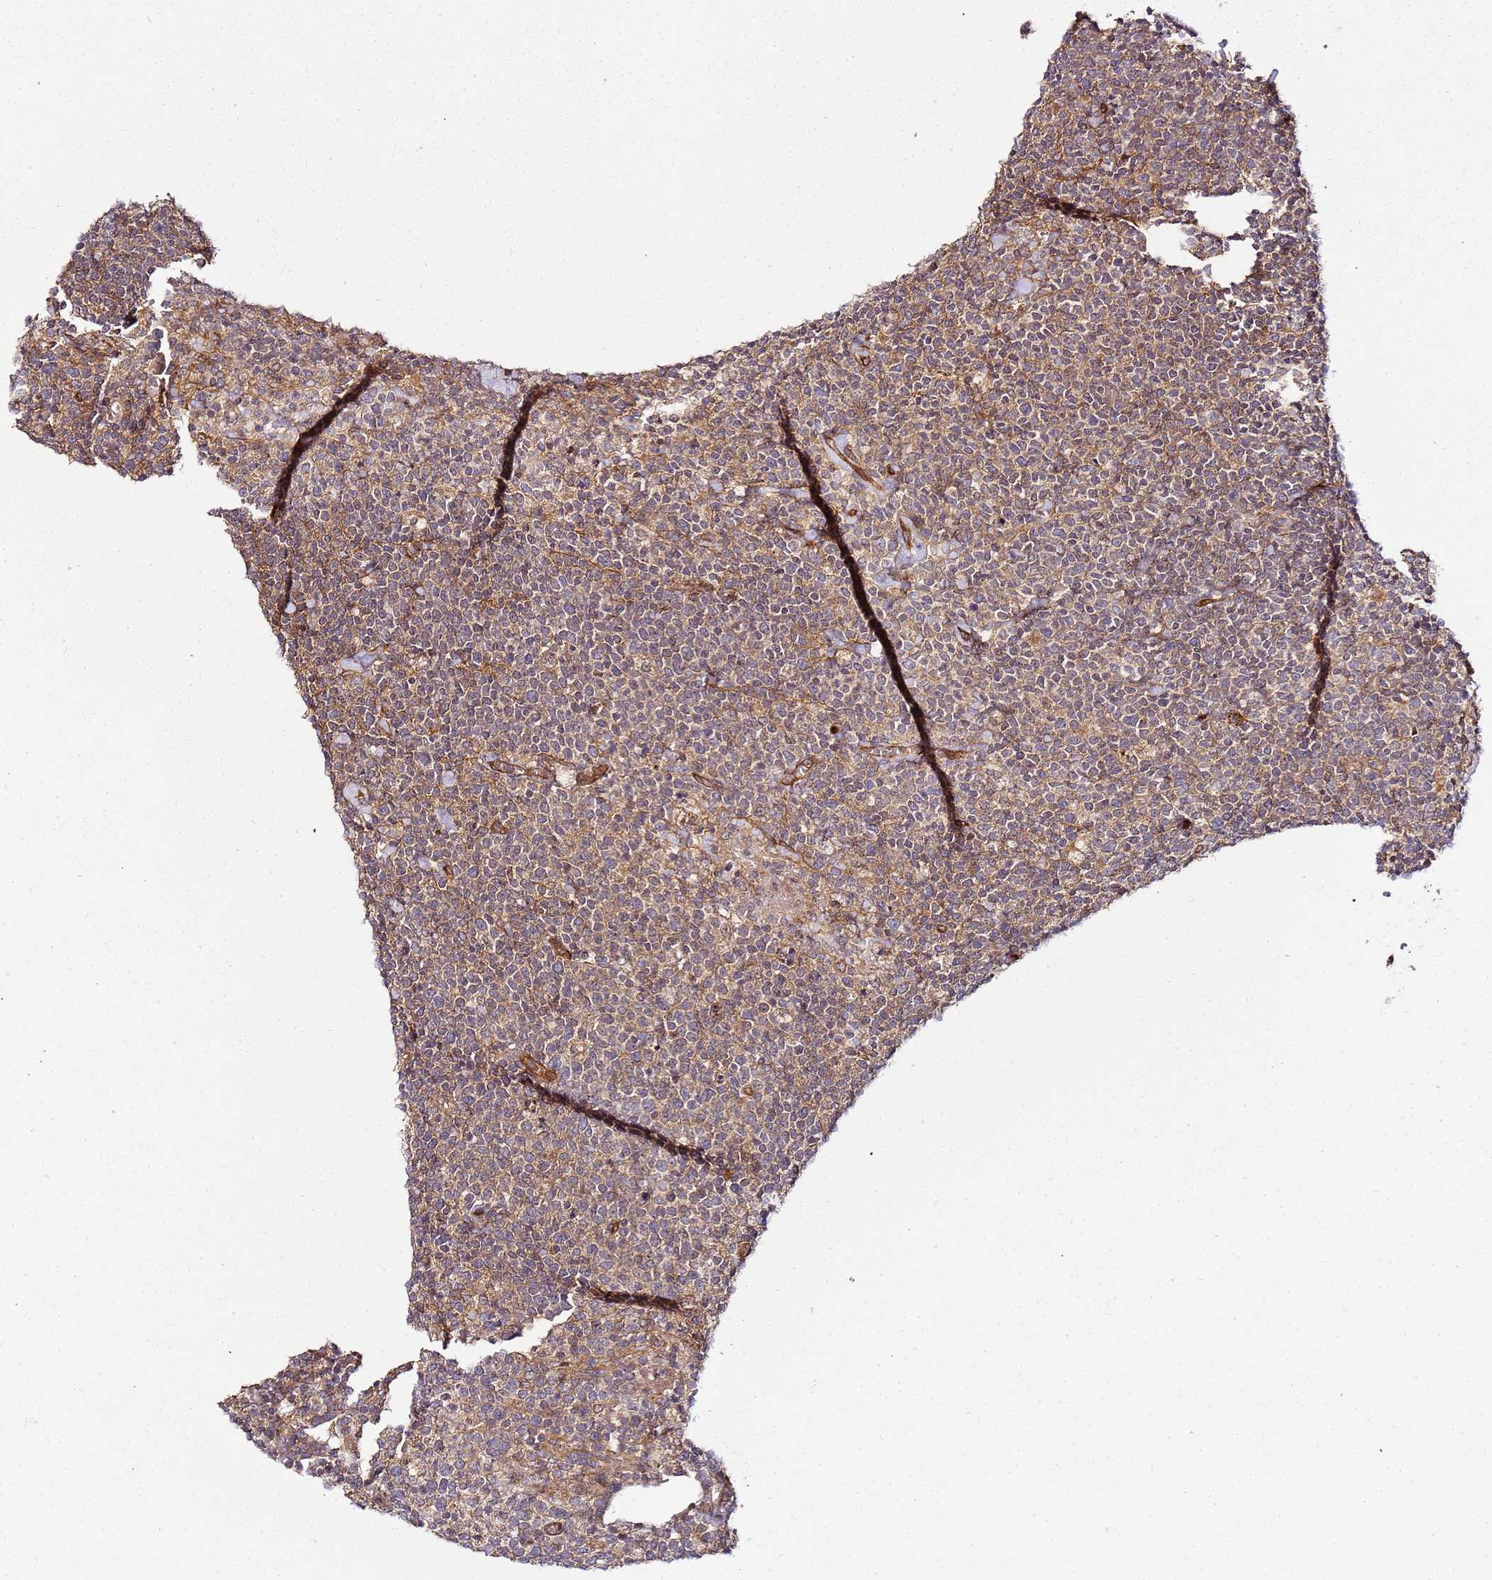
{"staining": {"intensity": "weak", "quantity": ">75%", "location": "cytoplasmic/membranous"}, "tissue": "lymphoma", "cell_type": "Tumor cells", "image_type": "cancer", "snomed": [{"axis": "morphology", "description": "Malignant lymphoma, non-Hodgkin's type, High grade"}, {"axis": "topography", "description": "Lymph node"}], "caption": "Immunohistochemical staining of lymphoma demonstrates low levels of weak cytoplasmic/membranous protein positivity in about >75% of tumor cells. The staining was performed using DAB (3,3'-diaminobenzidine), with brown indicating positive protein expression. Nuclei are stained blue with hematoxylin.", "gene": "CCNYL1", "patient": {"sex": "male", "age": 61}}